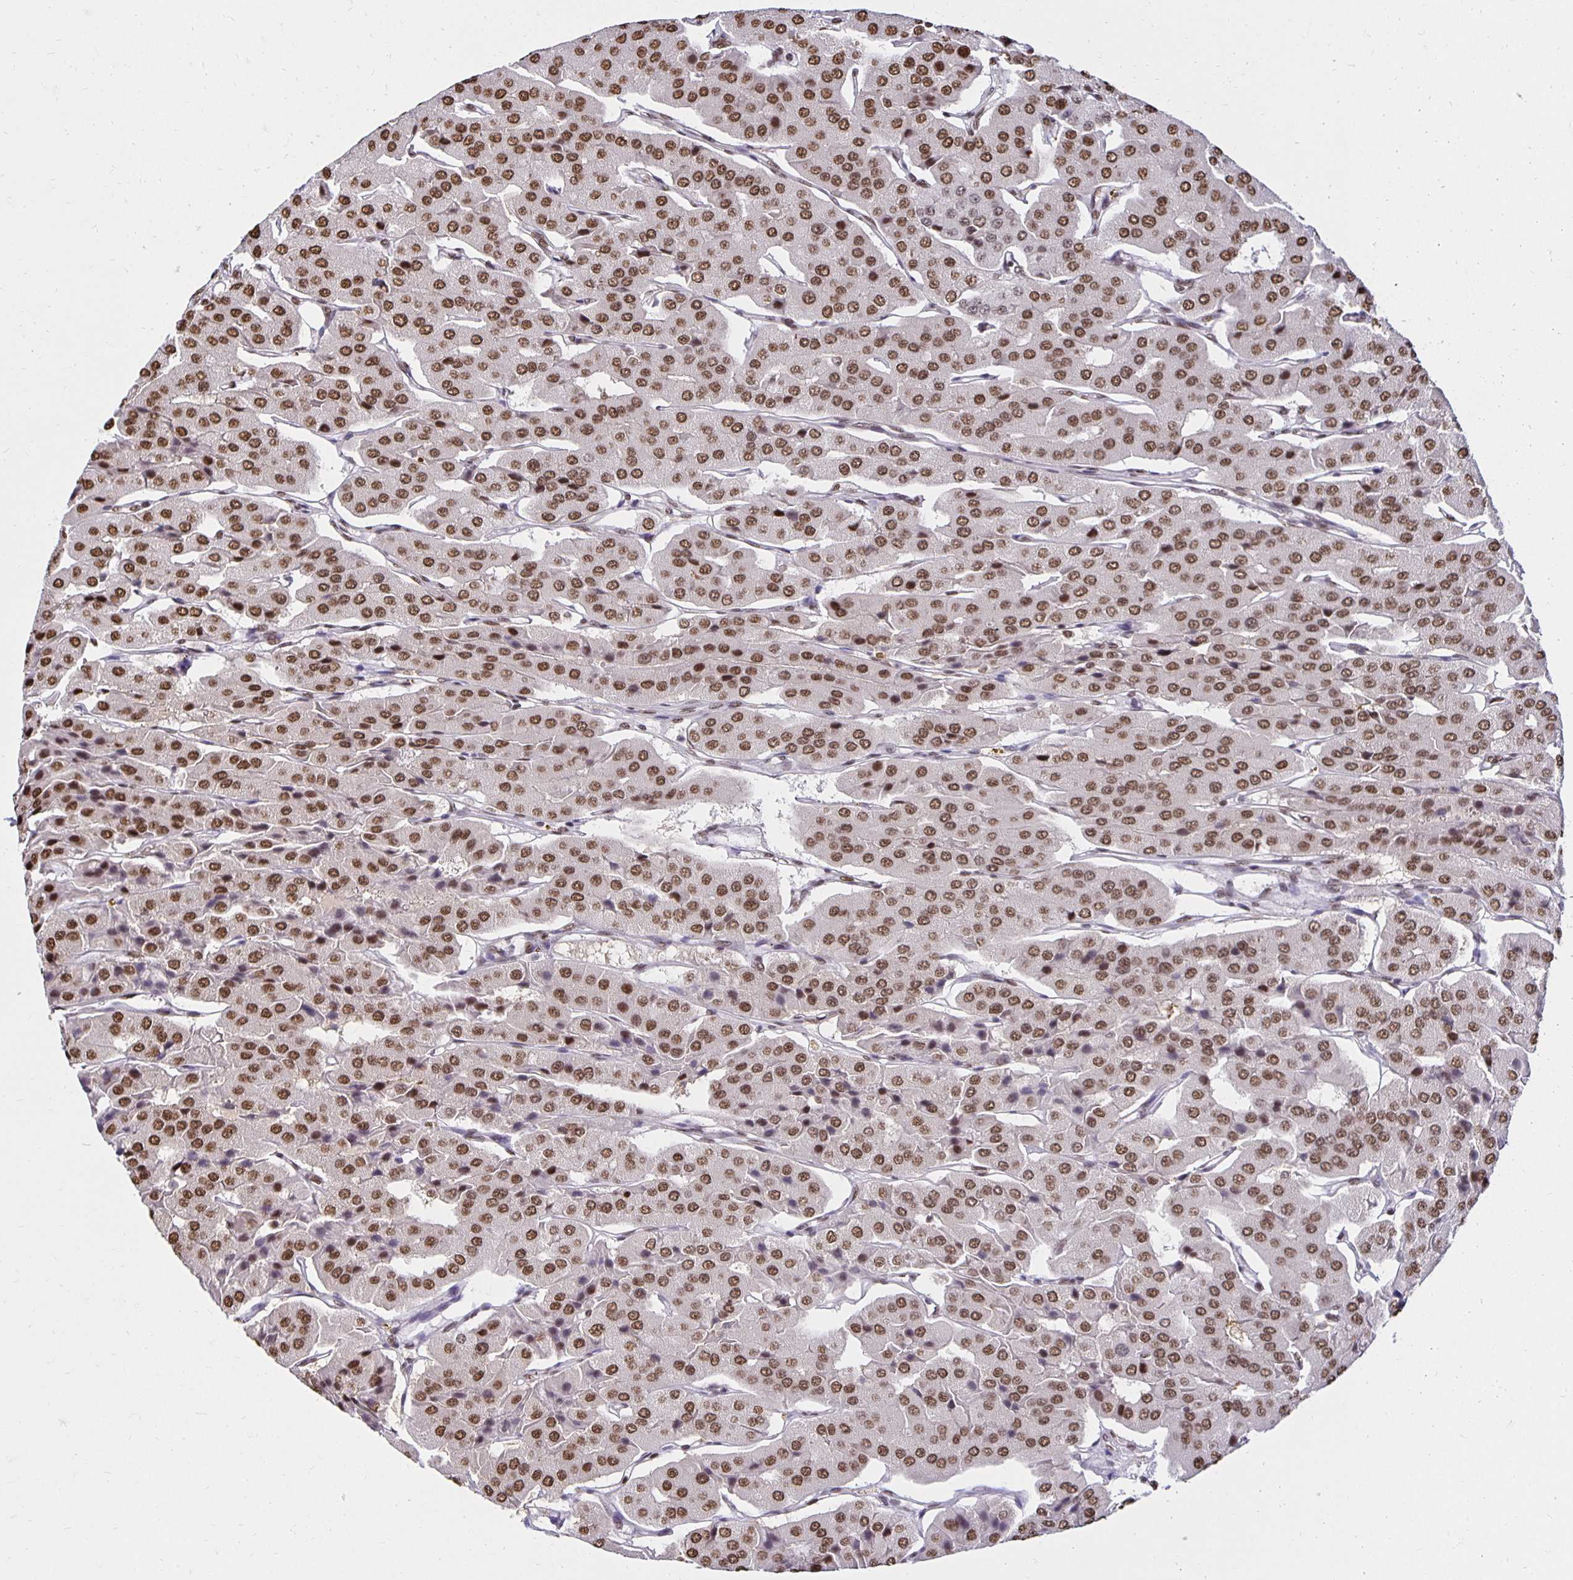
{"staining": {"intensity": "moderate", "quantity": ">75%", "location": "nuclear"}, "tissue": "parathyroid gland", "cell_type": "Glandular cells", "image_type": "normal", "snomed": [{"axis": "morphology", "description": "Normal tissue, NOS"}, {"axis": "morphology", "description": "Adenoma, NOS"}, {"axis": "topography", "description": "Parathyroid gland"}], "caption": "Unremarkable parathyroid gland demonstrates moderate nuclear positivity in approximately >75% of glandular cells The protein of interest is shown in brown color, while the nuclei are stained blue..", "gene": "ZNF579", "patient": {"sex": "female", "age": 86}}